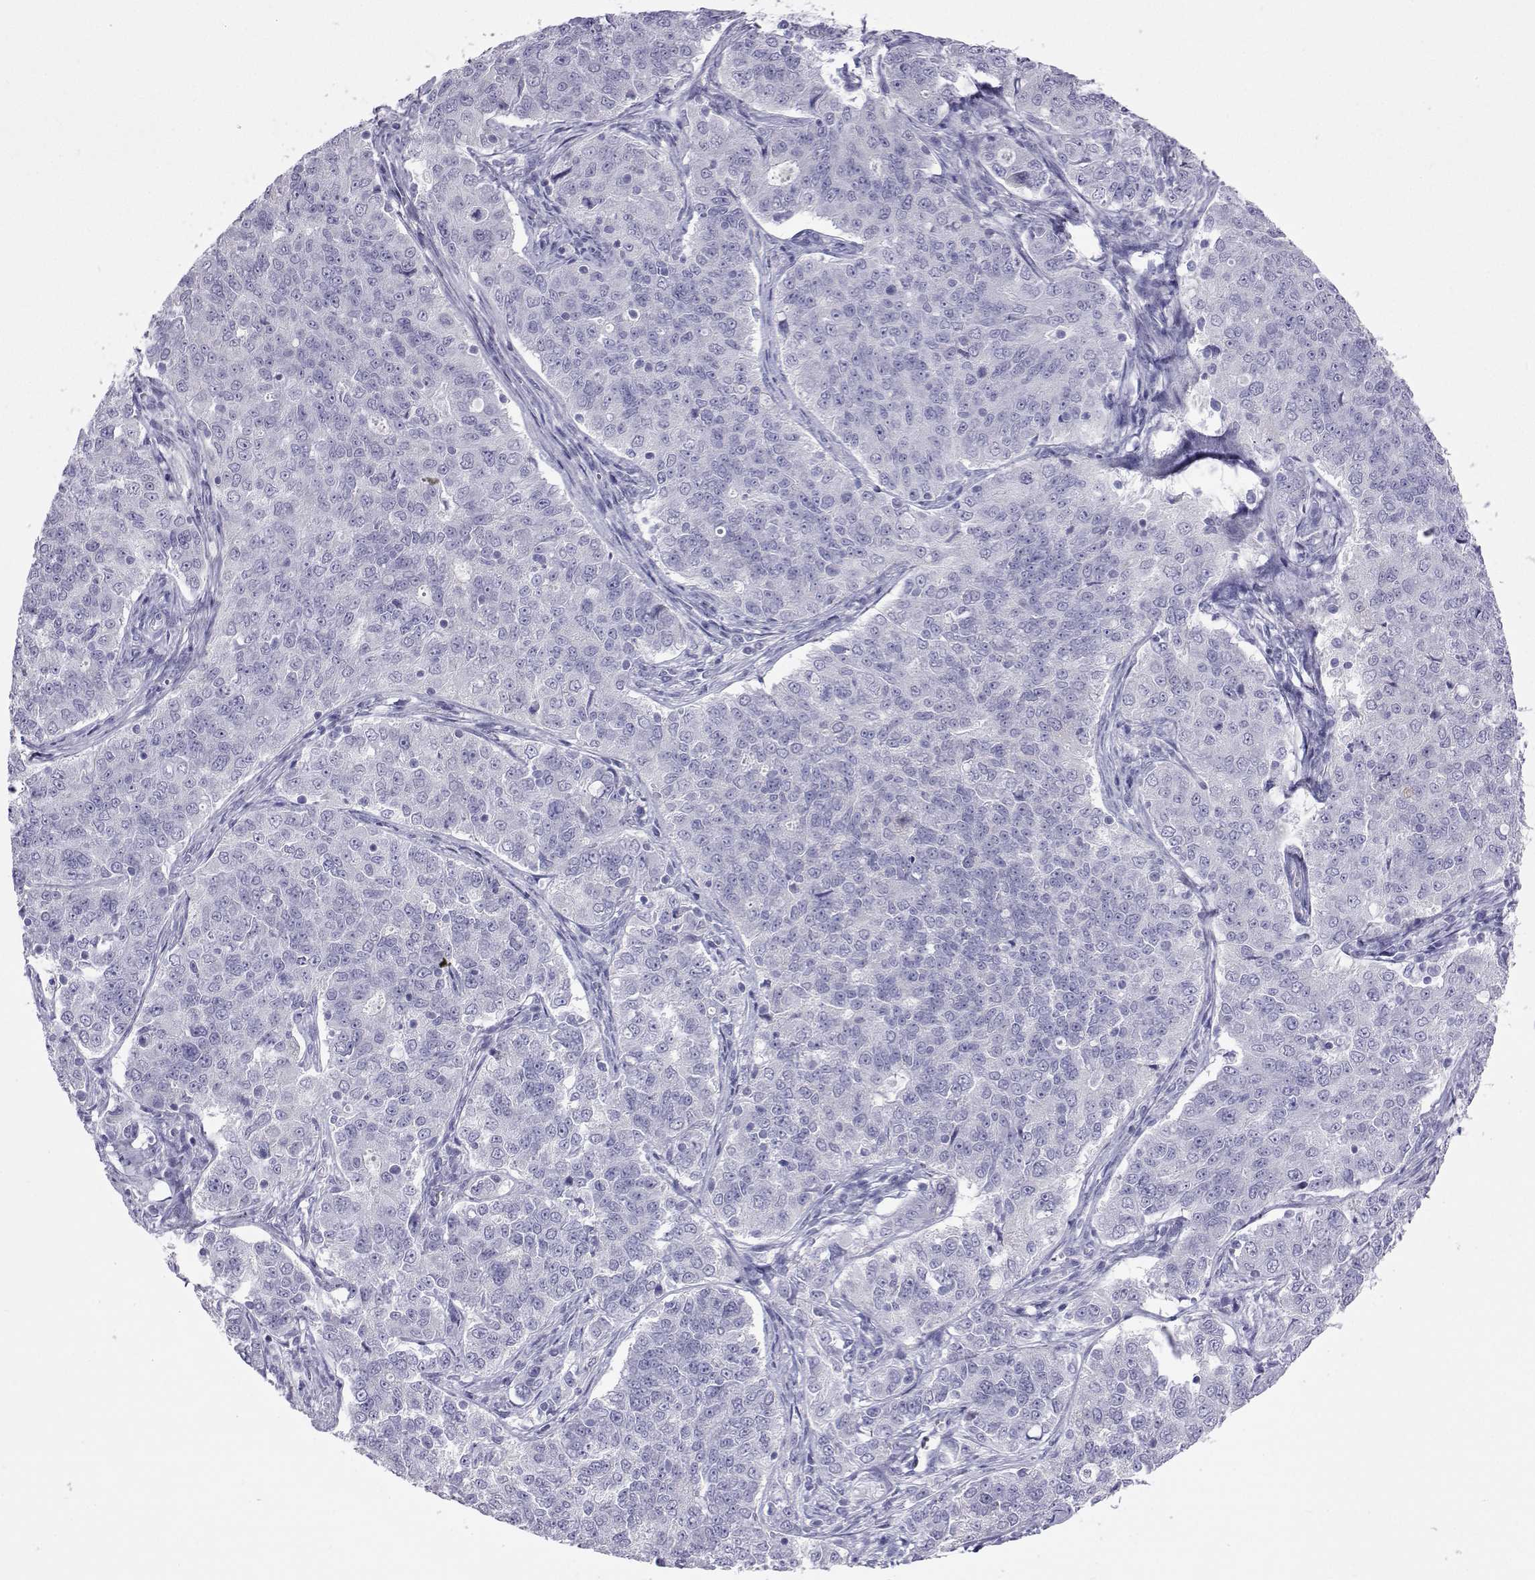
{"staining": {"intensity": "negative", "quantity": "none", "location": "none"}, "tissue": "endometrial cancer", "cell_type": "Tumor cells", "image_type": "cancer", "snomed": [{"axis": "morphology", "description": "Adenocarcinoma, NOS"}, {"axis": "topography", "description": "Endometrium"}], "caption": "Immunohistochemistry of human endometrial cancer demonstrates no expression in tumor cells. (IHC, brightfield microscopy, high magnification).", "gene": "PLIN4", "patient": {"sex": "female", "age": 43}}